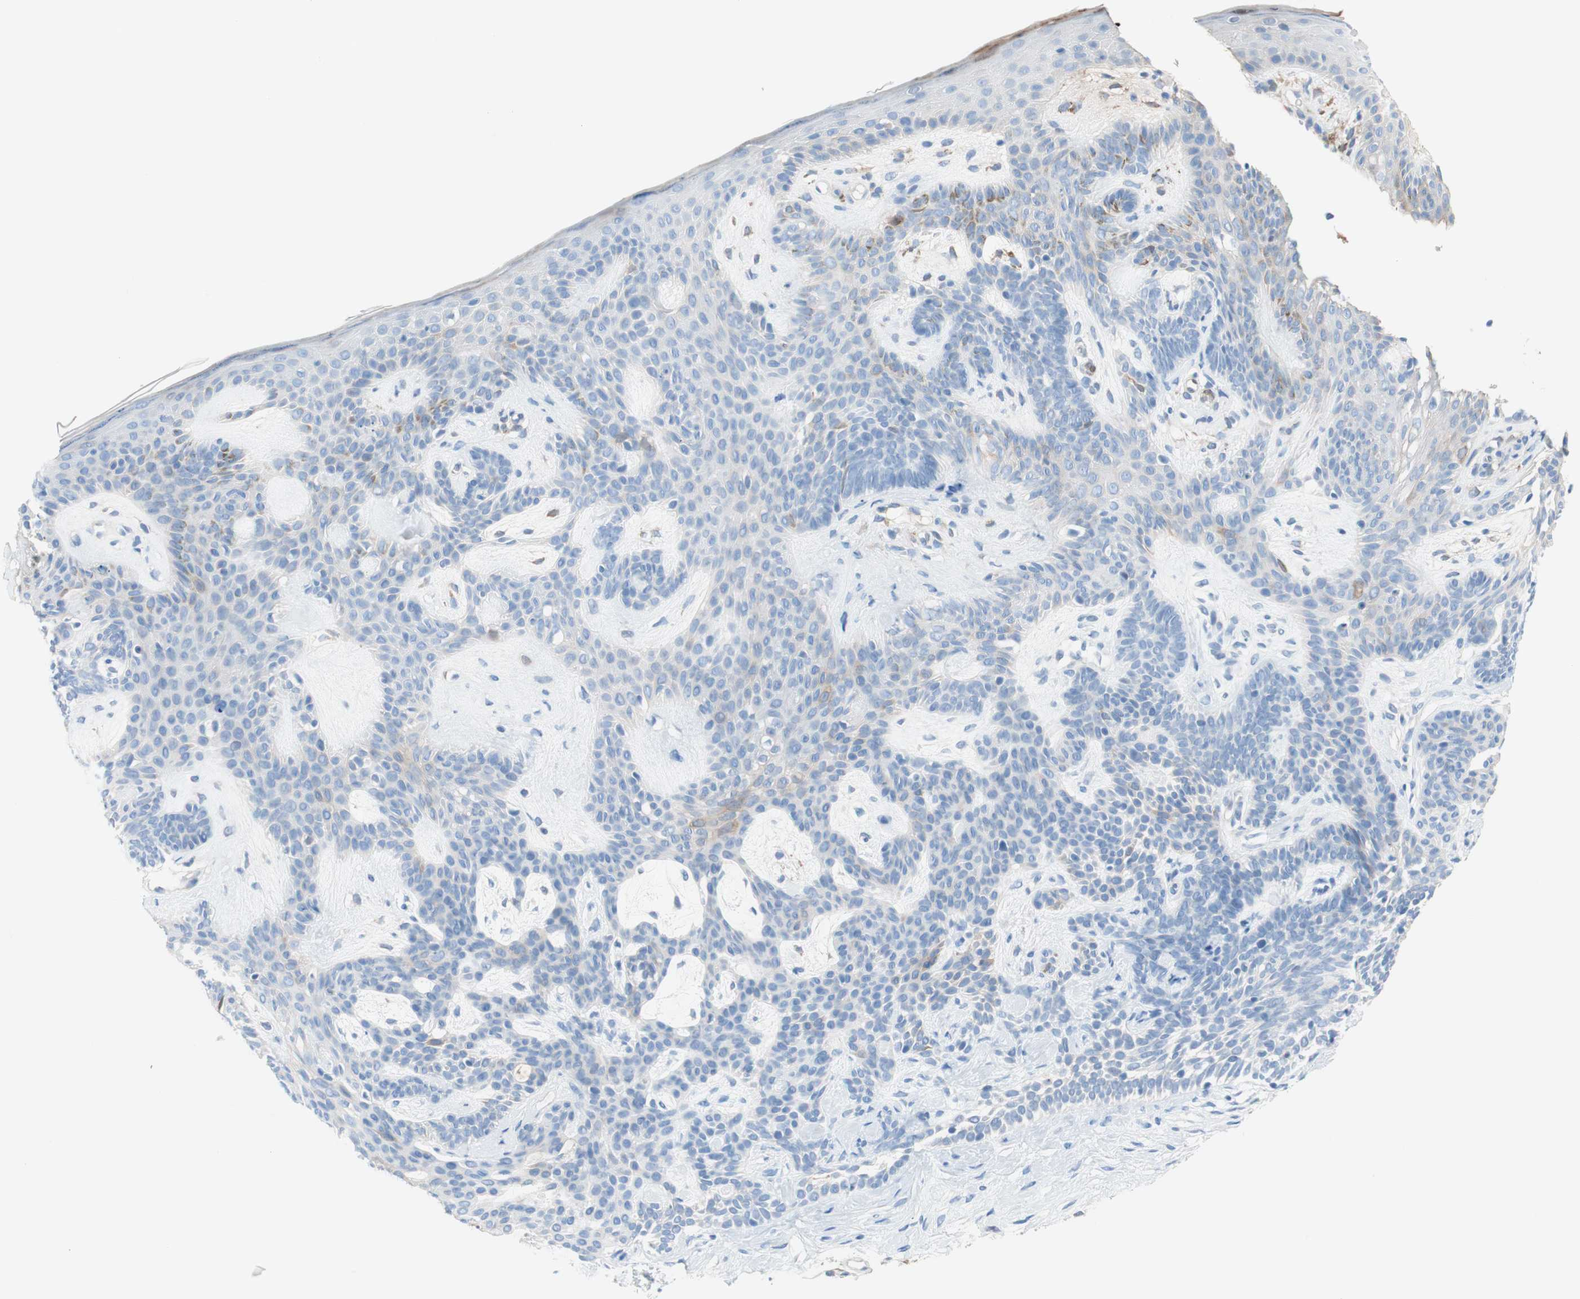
{"staining": {"intensity": "negative", "quantity": "none", "location": "none"}, "tissue": "skin cancer", "cell_type": "Tumor cells", "image_type": "cancer", "snomed": [{"axis": "morphology", "description": "Developmental malformation"}, {"axis": "morphology", "description": "Basal cell carcinoma"}, {"axis": "topography", "description": "Skin"}], "caption": "This is an immunohistochemistry (IHC) photomicrograph of human basal cell carcinoma (skin). There is no positivity in tumor cells.", "gene": "GLUL", "patient": {"sex": "female", "age": 62}}